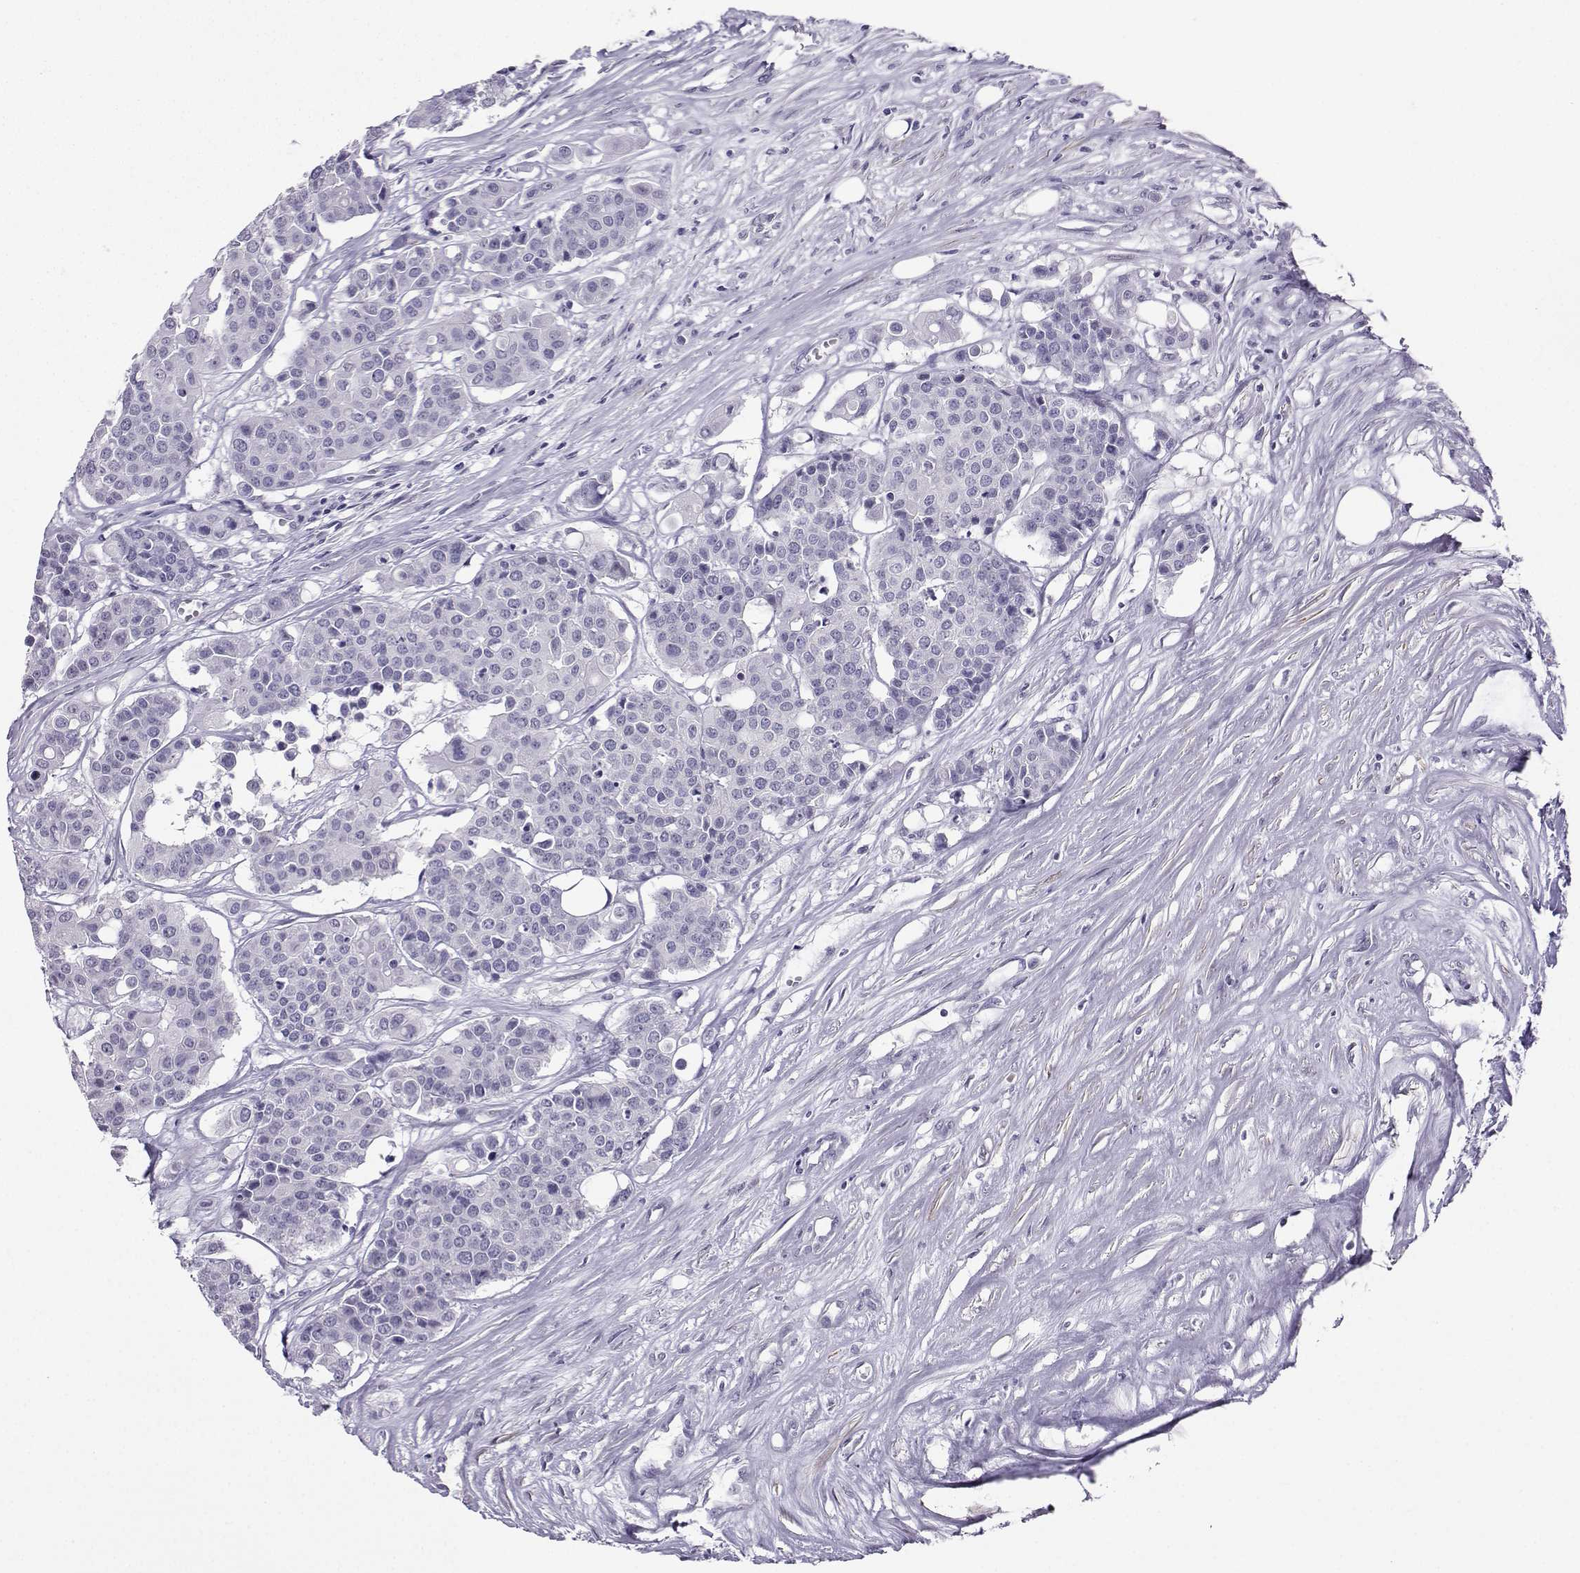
{"staining": {"intensity": "negative", "quantity": "none", "location": "none"}, "tissue": "carcinoid", "cell_type": "Tumor cells", "image_type": "cancer", "snomed": [{"axis": "morphology", "description": "Carcinoid, malignant, NOS"}, {"axis": "topography", "description": "Colon"}], "caption": "High magnification brightfield microscopy of carcinoid stained with DAB (brown) and counterstained with hematoxylin (blue): tumor cells show no significant expression.", "gene": "KIF17", "patient": {"sex": "male", "age": 81}}